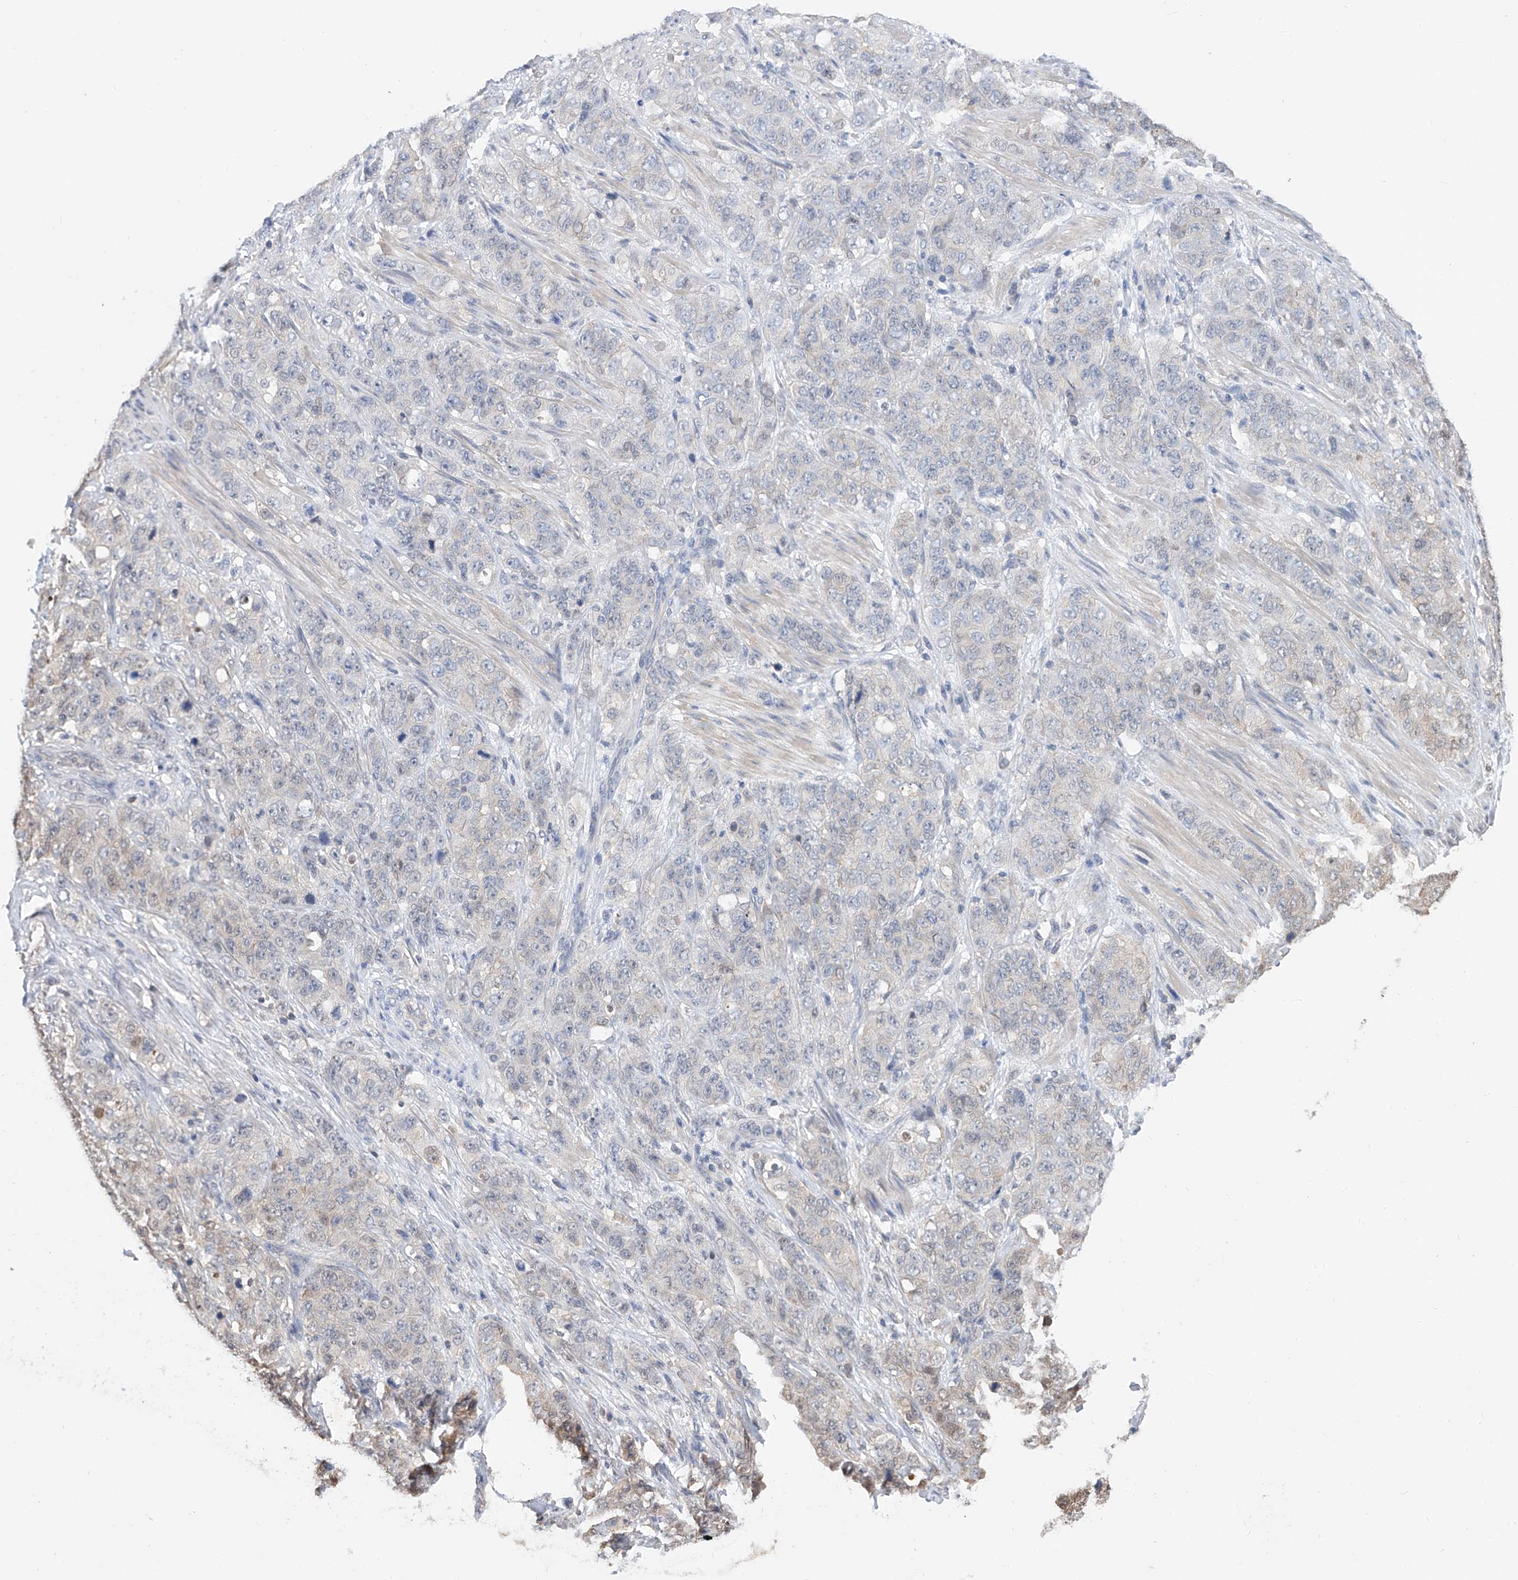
{"staining": {"intensity": "negative", "quantity": "none", "location": "none"}, "tissue": "stomach cancer", "cell_type": "Tumor cells", "image_type": "cancer", "snomed": [{"axis": "morphology", "description": "Adenocarcinoma, NOS"}, {"axis": "topography", "description": "Stomach"}], "caption": "Stomach cancer stained for a protein using IHC shows no positivity tumor cells.", "gene": "FUCA2", "patient": {"sex": "male", "age": 48}}